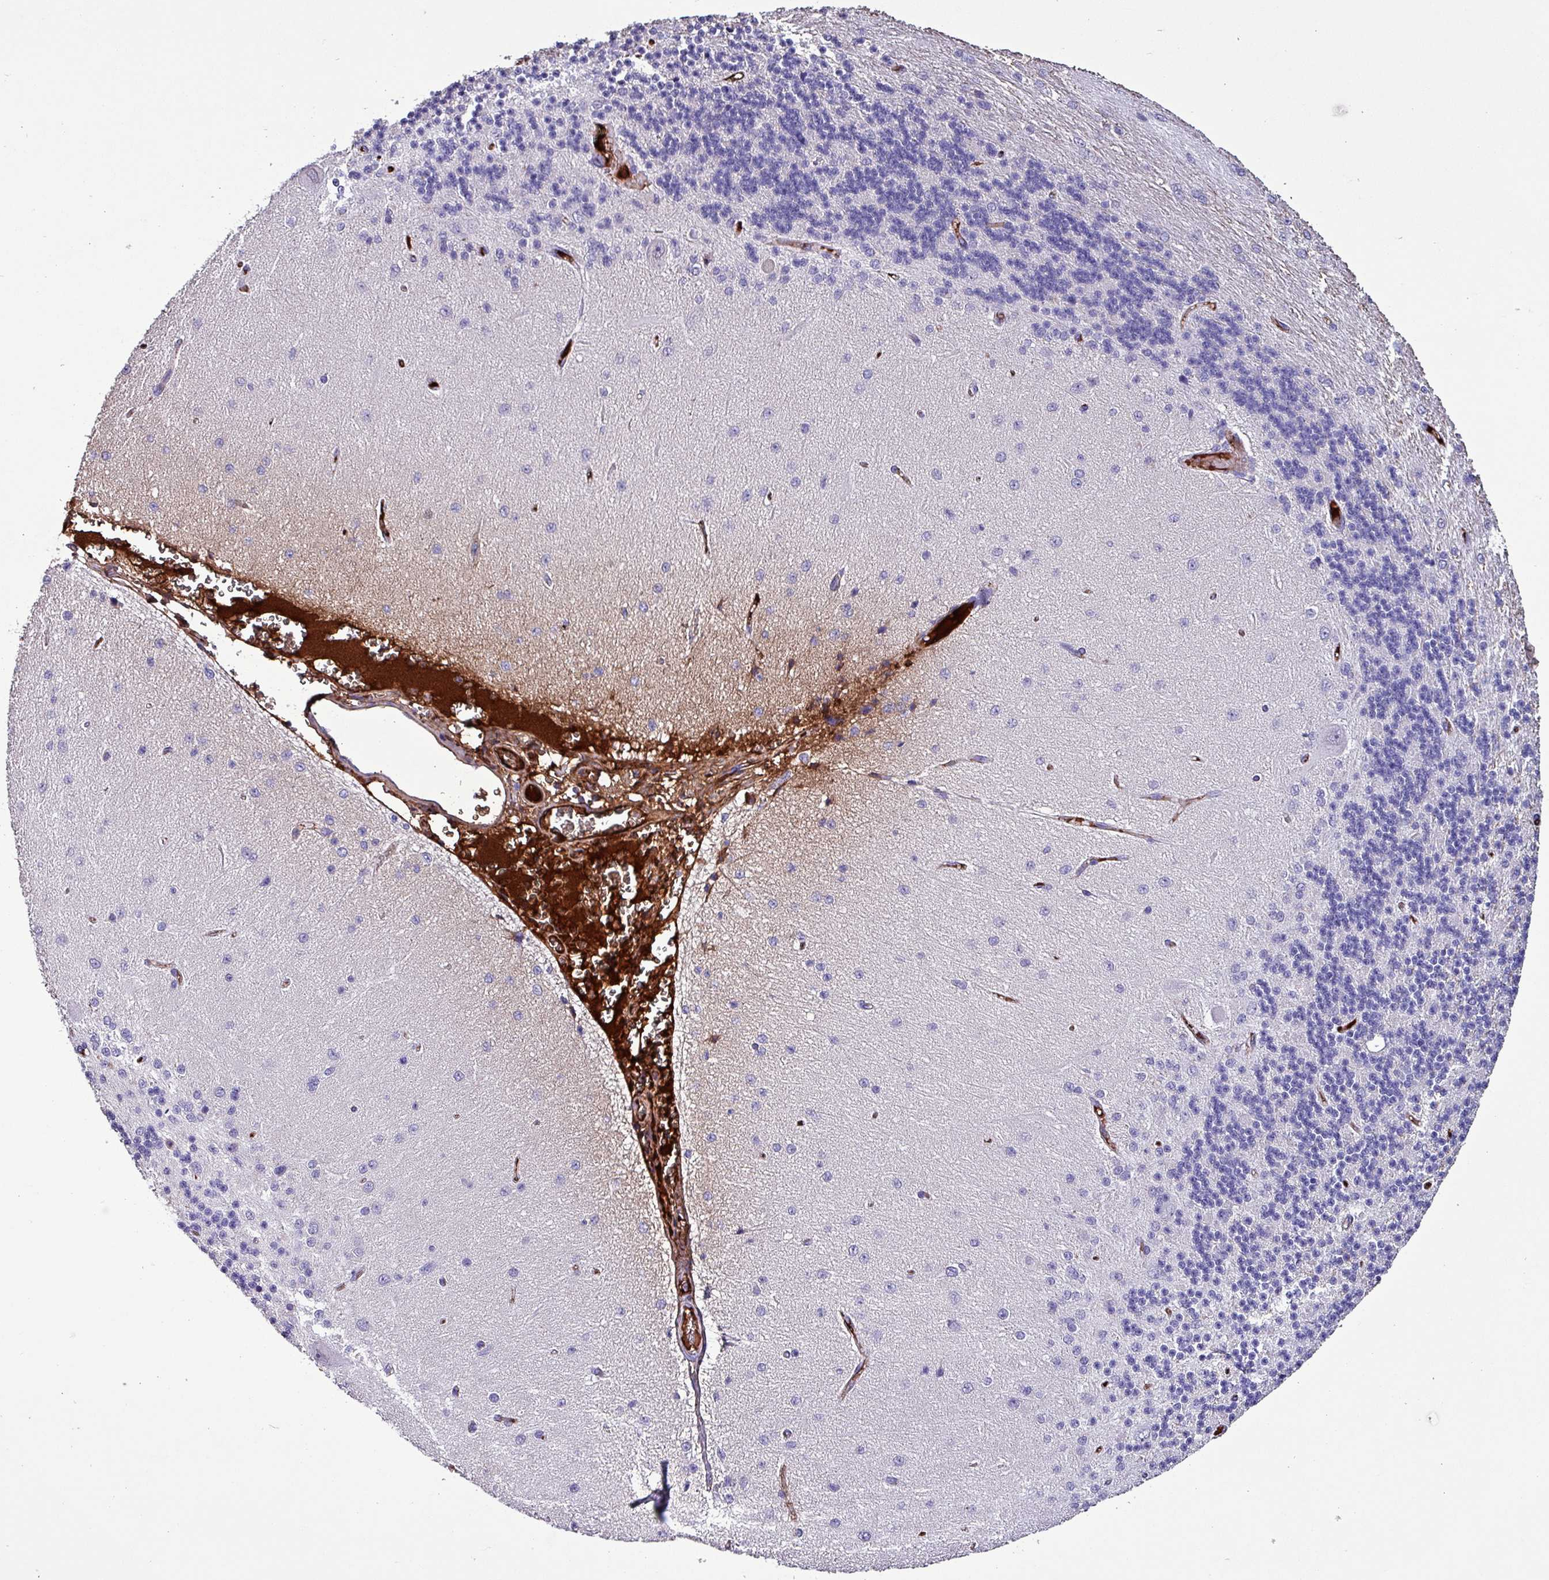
{"staining": {"intensity": "negative", "quantity": "none", "location": "none"}, "tissue": "cerebellum", "cell_type": "Cells in granular layer", "image_type": "normal", "snomed": [{"axis": "morphology", "description": "Normal tissue, NOS"}, {"axis": "topography", "description": "Cerebellum"}], "caption": "Cerebellum stained for a protein using immunohistochemistry displays no staining cells in granular layer.", "gene": "HPR", "patient": {"sex": "female", "age": 29}}